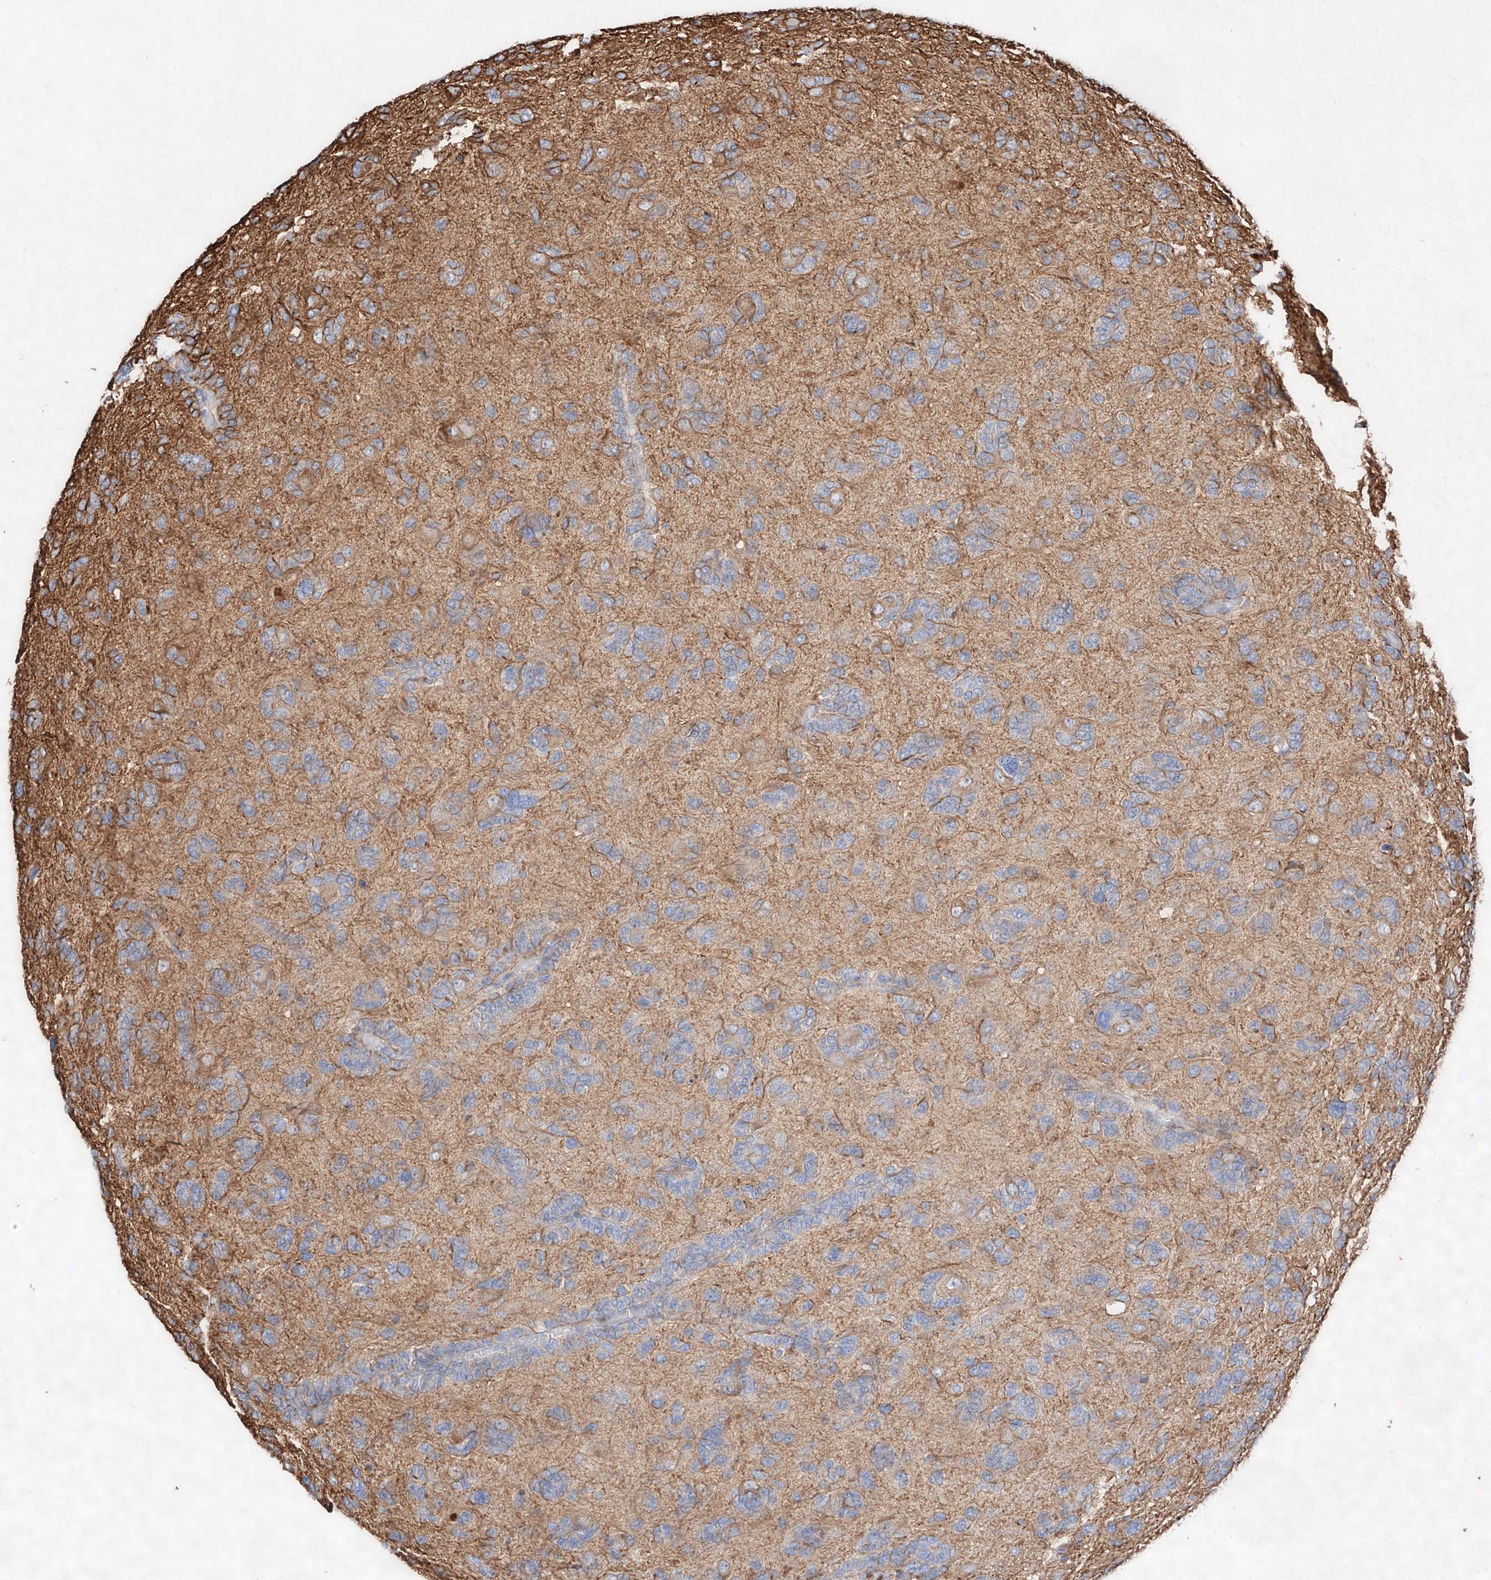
{"staining": {"intensity": "negative", "quantity": "none", "location": "none"}, "tissue": "glioma", "cell_type": "Tumor cells", "image_type": "cancer", "snomed": [{"axis": "morphology", "description": "Glioma, malignant, High grade"}, {"axis": "topography", "description": "Brain"}], "caption": "The immunohistochemistry photomicrograph has no significant expression in tumor cells of high-grade glioma (malignant) tissue.", "gene": "ATP9B", "patient": {"sex": "female", "age": 59}}